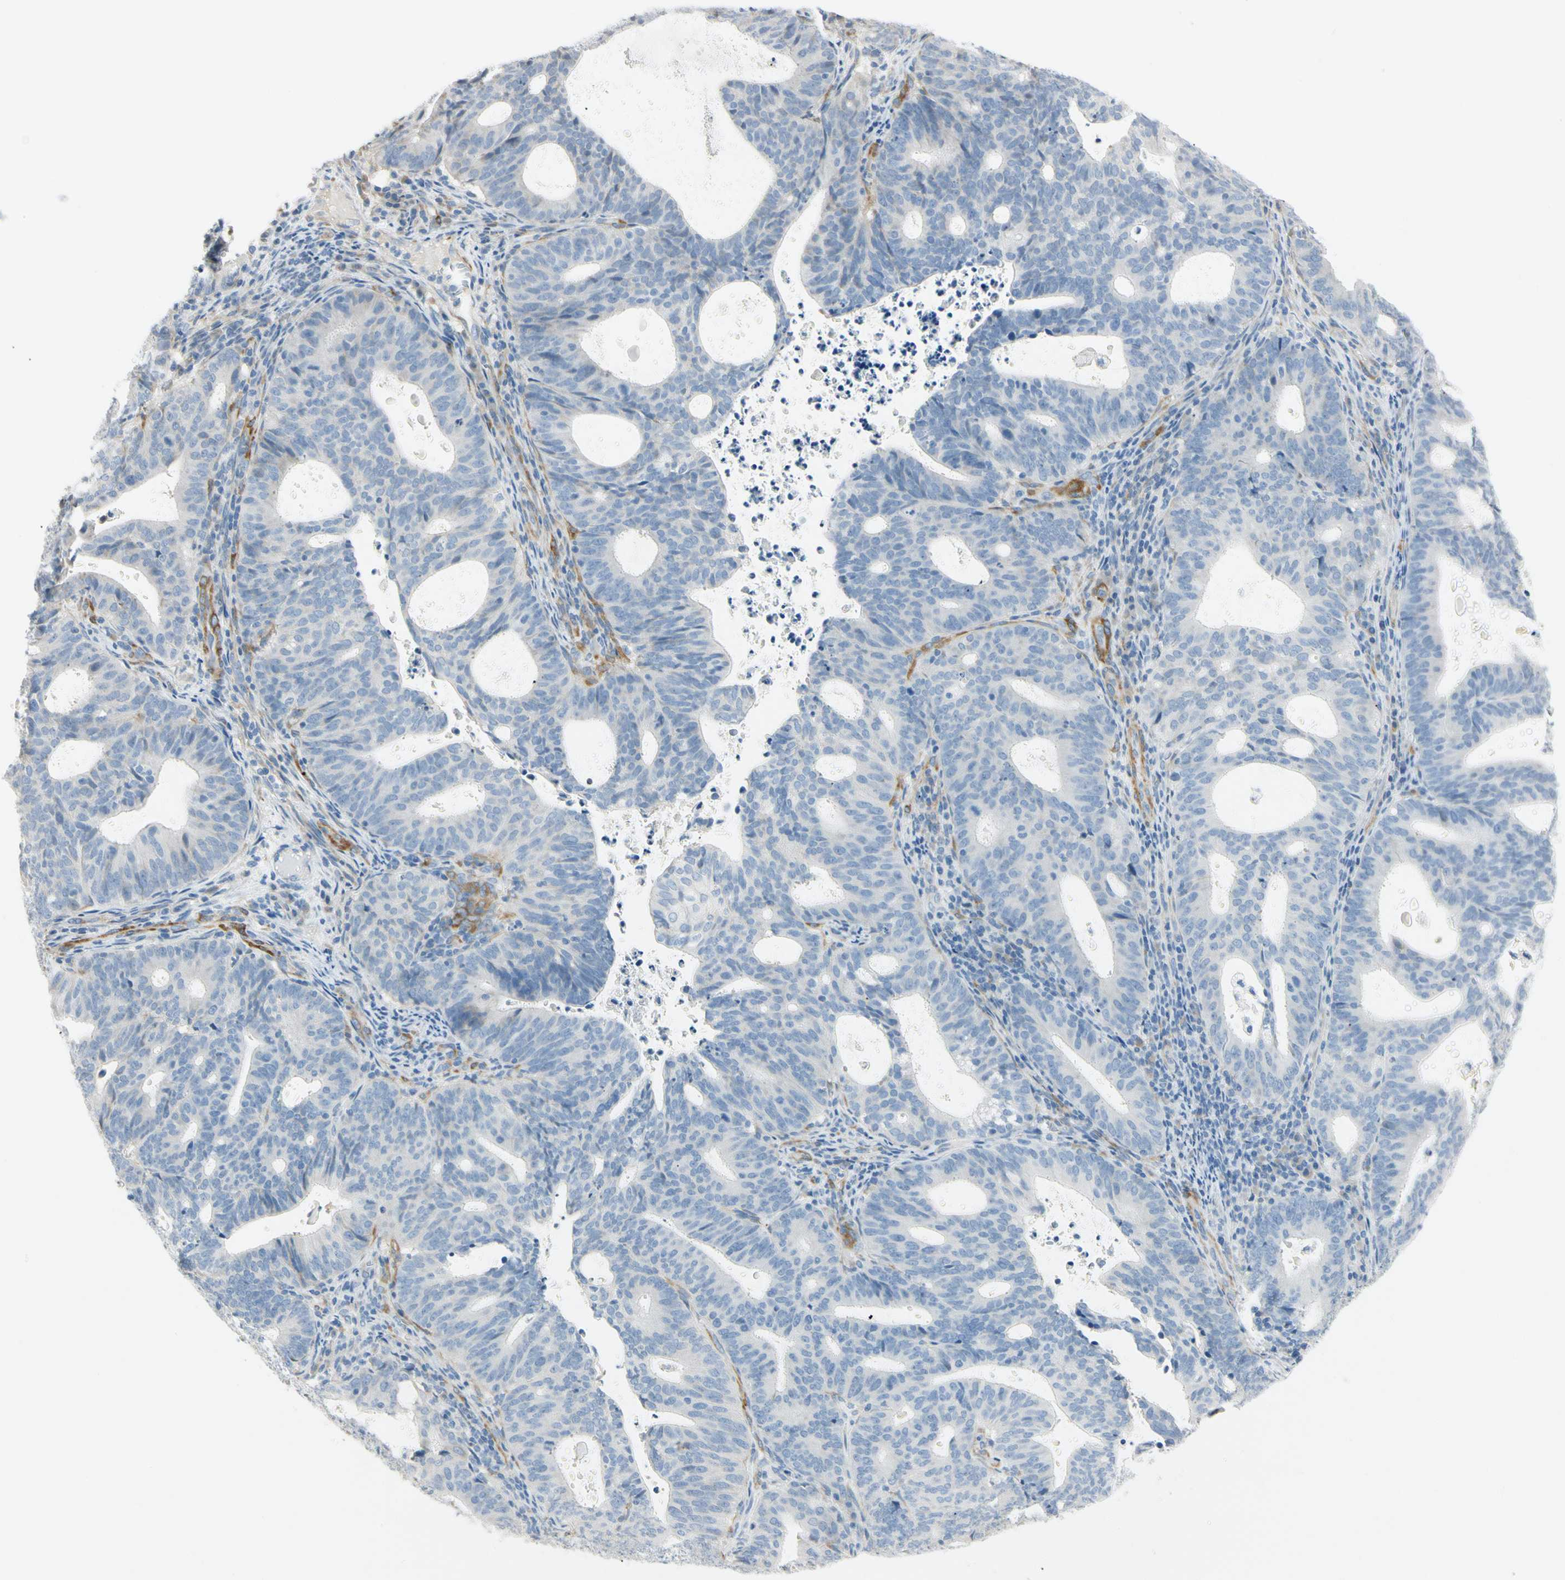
{"staining": {"intensity": "negative", "quantity": "none", "location": "none"}, "tissue": "endometrial cancer", "cell_type": "Tumor cells", "image_type": "cancer", "snomed": [{"axis": "morphology", "description": "Adenocarcinoma, NOS"}, {"axis": "topography", "description": "Uterus"}], "caption": "Micrograph shows no protein expression in tumor cells of adenocarcinoma (endometrial) tissue. (DAB (3,3'-diaminobenzidine) immunohistochemistry, high magnification).", "gene": "AMPH", "patient": {"sex": "female", "age": 83}}